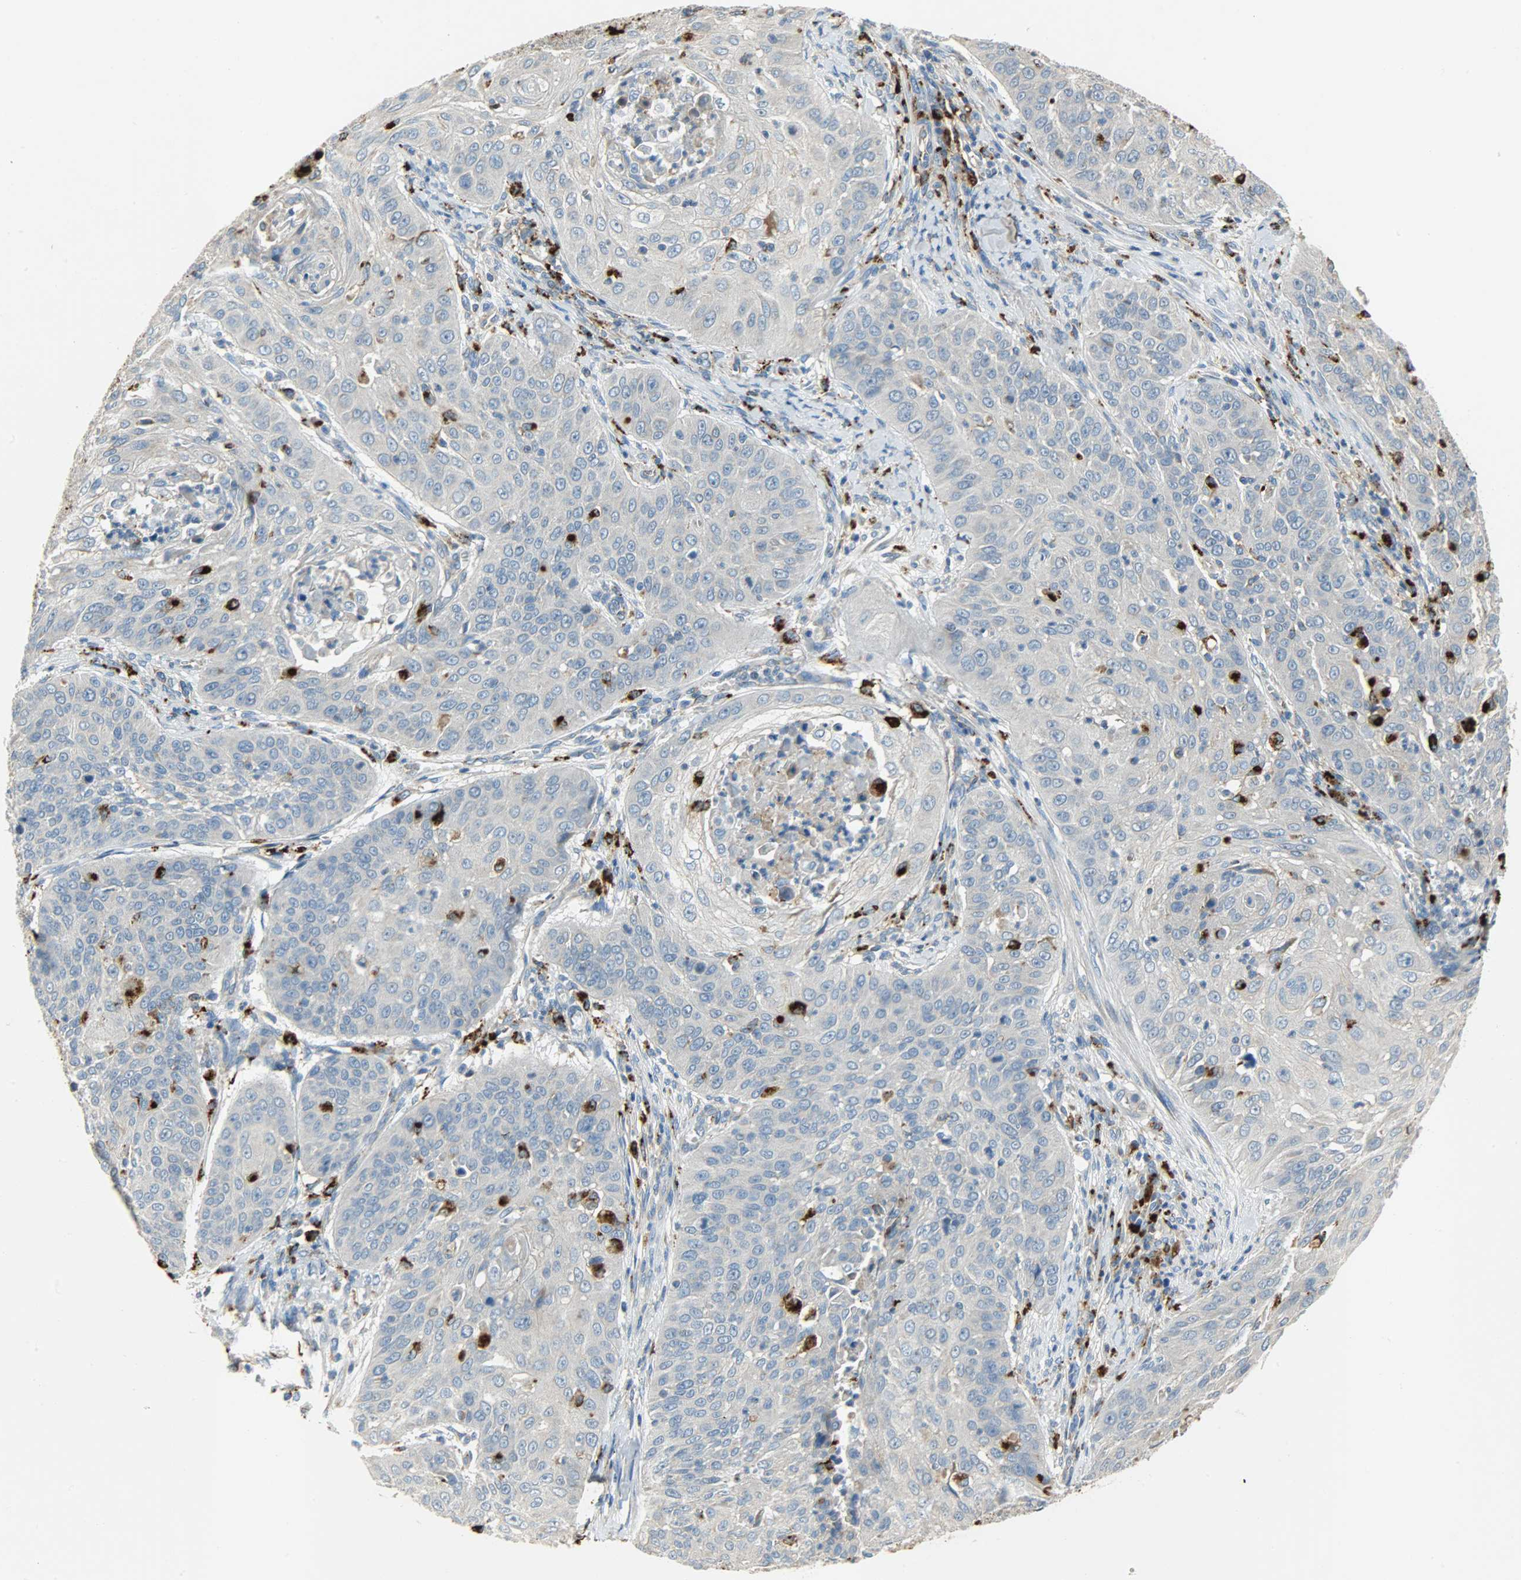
{"staining": {"intensity": "weak", "quantity": "<25%", "location": "cytoplasmic/membranous"}, "tissue": "cervical cancer", "cell_type": "Tumor cells", "image_type": "cancer", "snomed": [{"axis": "morphology", "description": "Squamous cell carcinoma, NOS"}, {"axis": "topography", "description": "Cervix"}], "caption": "Immunohistochemistry histopathology image of squamous cell carcinoma (cervical) stained for a protein (brown), which shows no staining in tumor cells.", "gene": "ASAH1", "patient": {"sex": "female", "age": 64}}